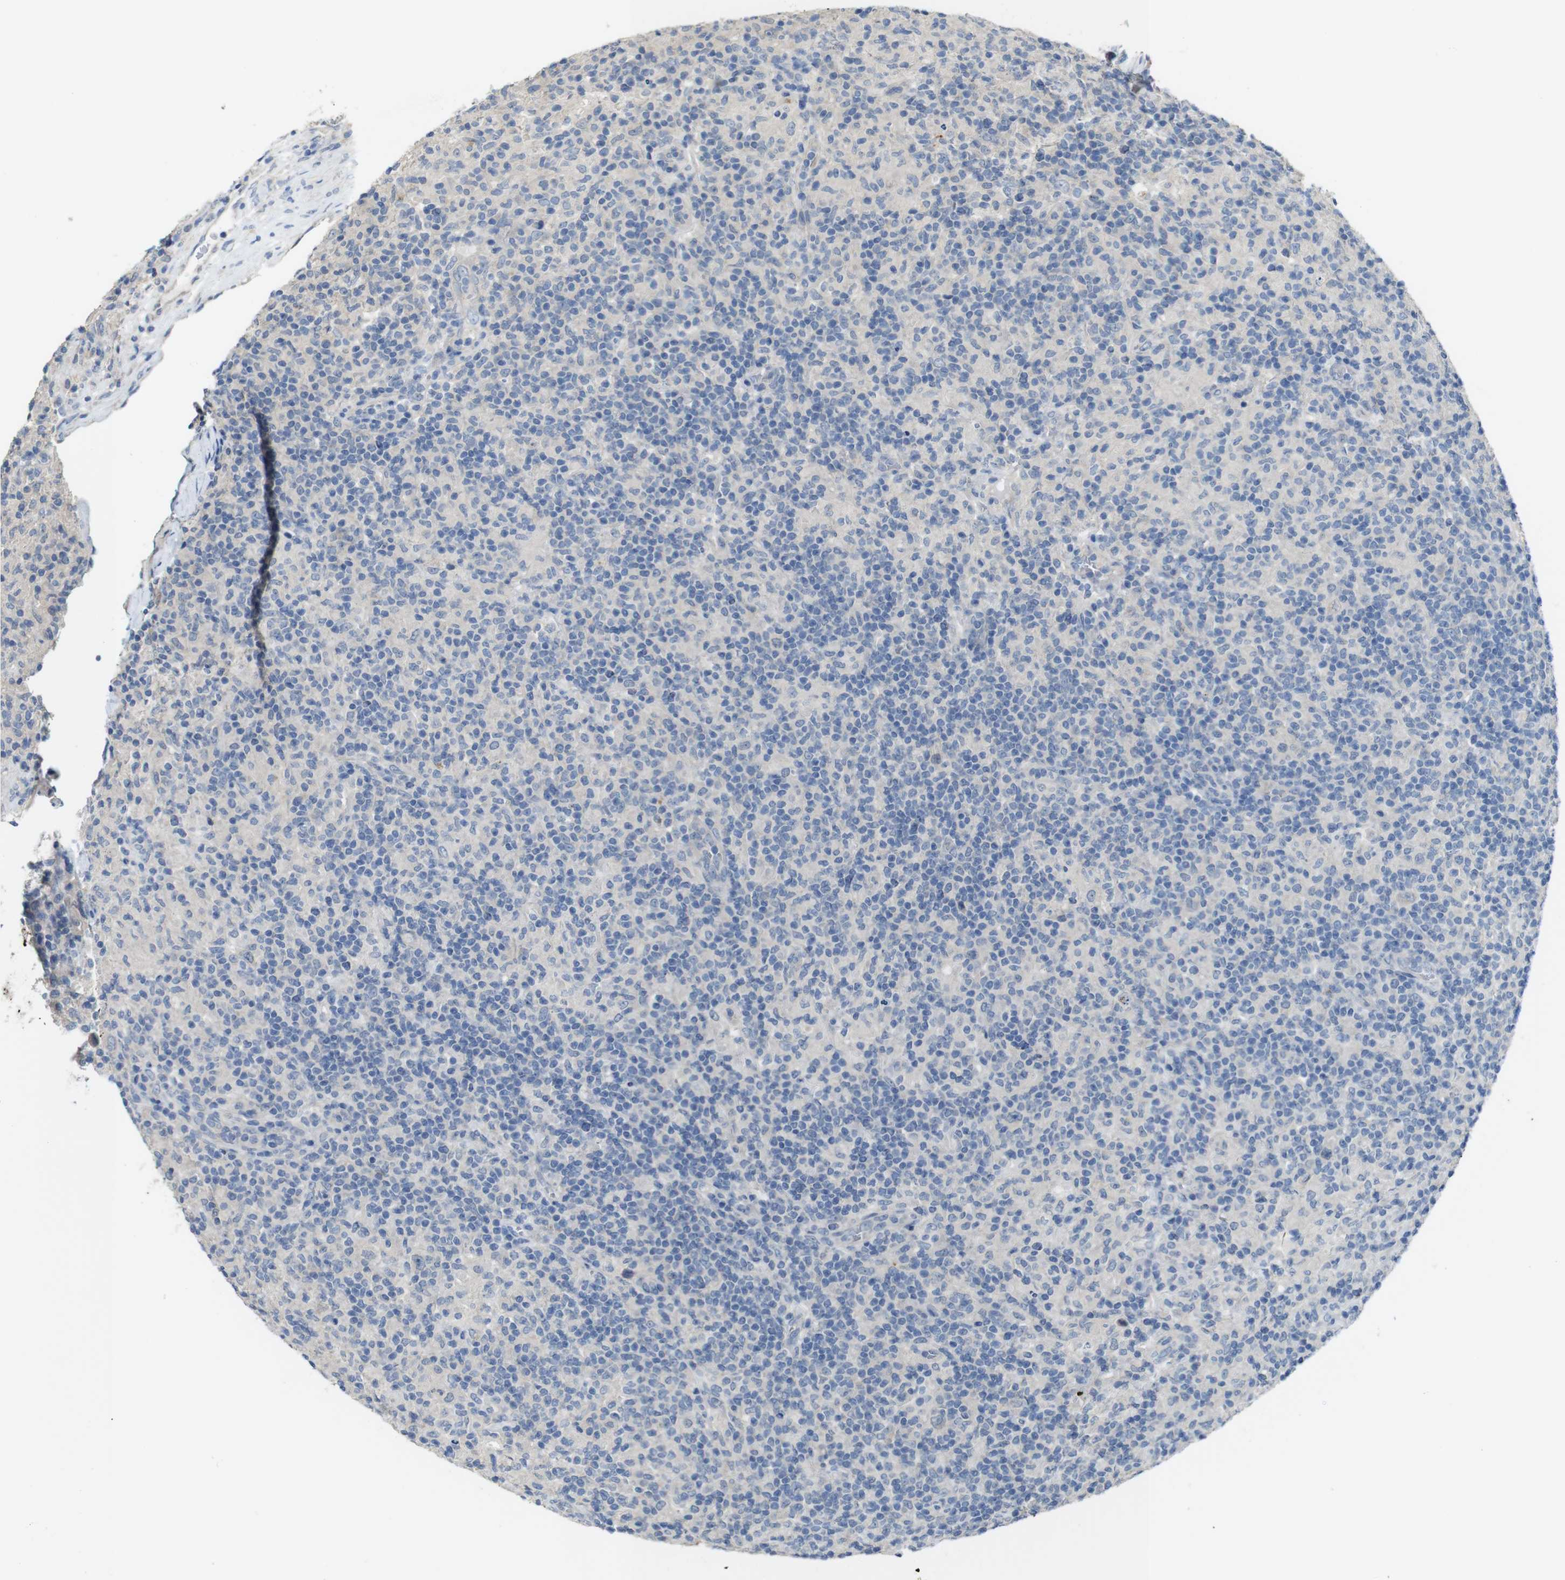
{"staining": {"intensity": "negative", "quantity": "none", "location": "none"}, "tissue": "lymphoma", "cell_type": "Tumor cells", "image_type": "cancer", "snomed": [{"axis": "morphology", "description": "Hodgkin's disease, NOS"}, {"axis": "topography", "description": "Lymph node"}], "caption": "Hodgkin's disease was stained to show a protein in brown. There is no significant expression in tumor cells.", "gene": "CDC34", "patient": {"sex": "male", "age": 70}}